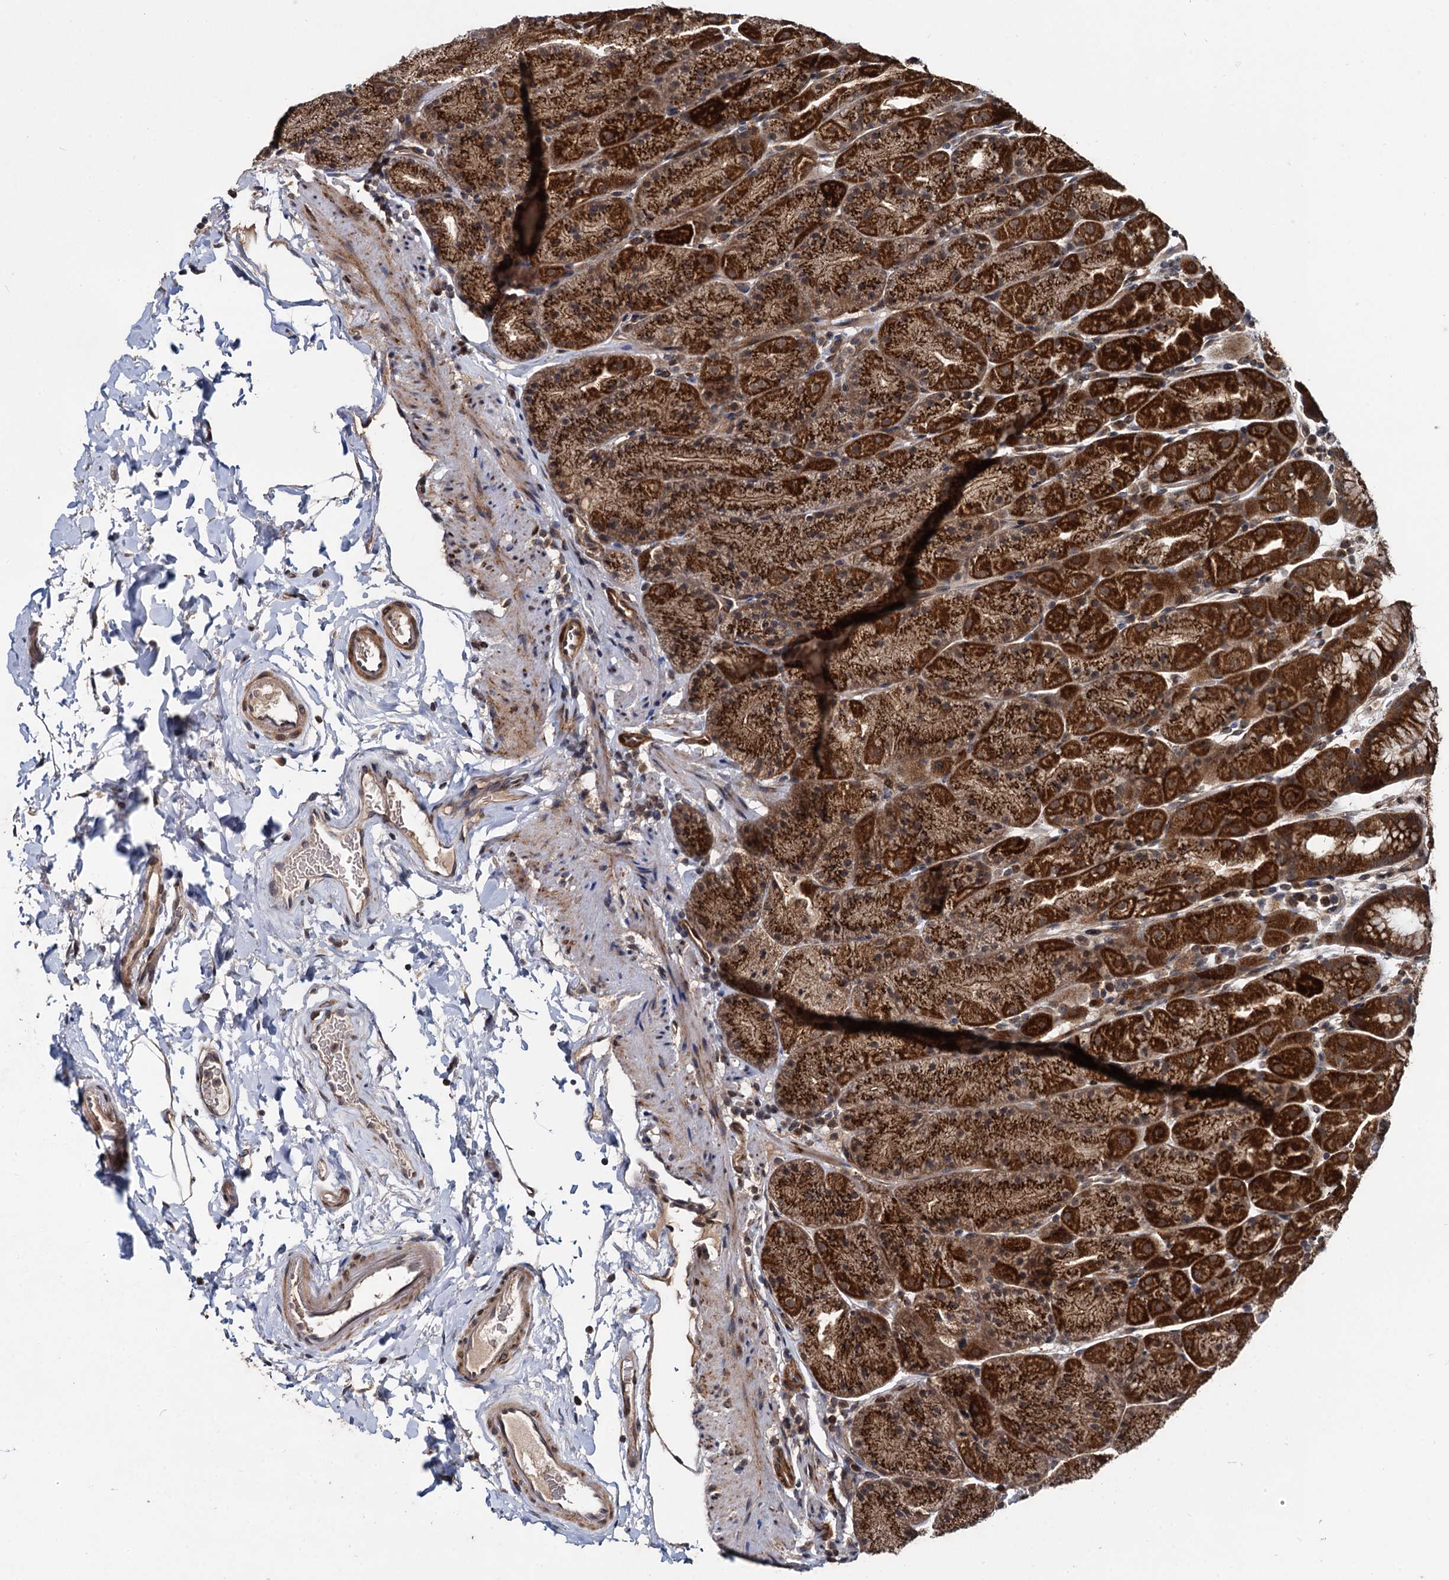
{"staining": {"intensity": "strong", "quantity": ">75%", "location": "cytoplasmic/membranous"}, "tissue": "stomach", "cell_type": "Glandular cells", "image_type": "normal", "snomed": [{"axis": "morphology", "description": "Normal tissue, NOS"}, {"axis": "topography", "description": "Stomach, upper"}, {"axis": "topography", "description": "Stomach, lower"}], "caption": "Immunohistochemical staining of benign stomach displays strong cytoplasmic/membranous protein expression in approximately >75% of glandular cells.", "gene": "ARHGAP42", "patient": {"sex": "male", "age": 67}}